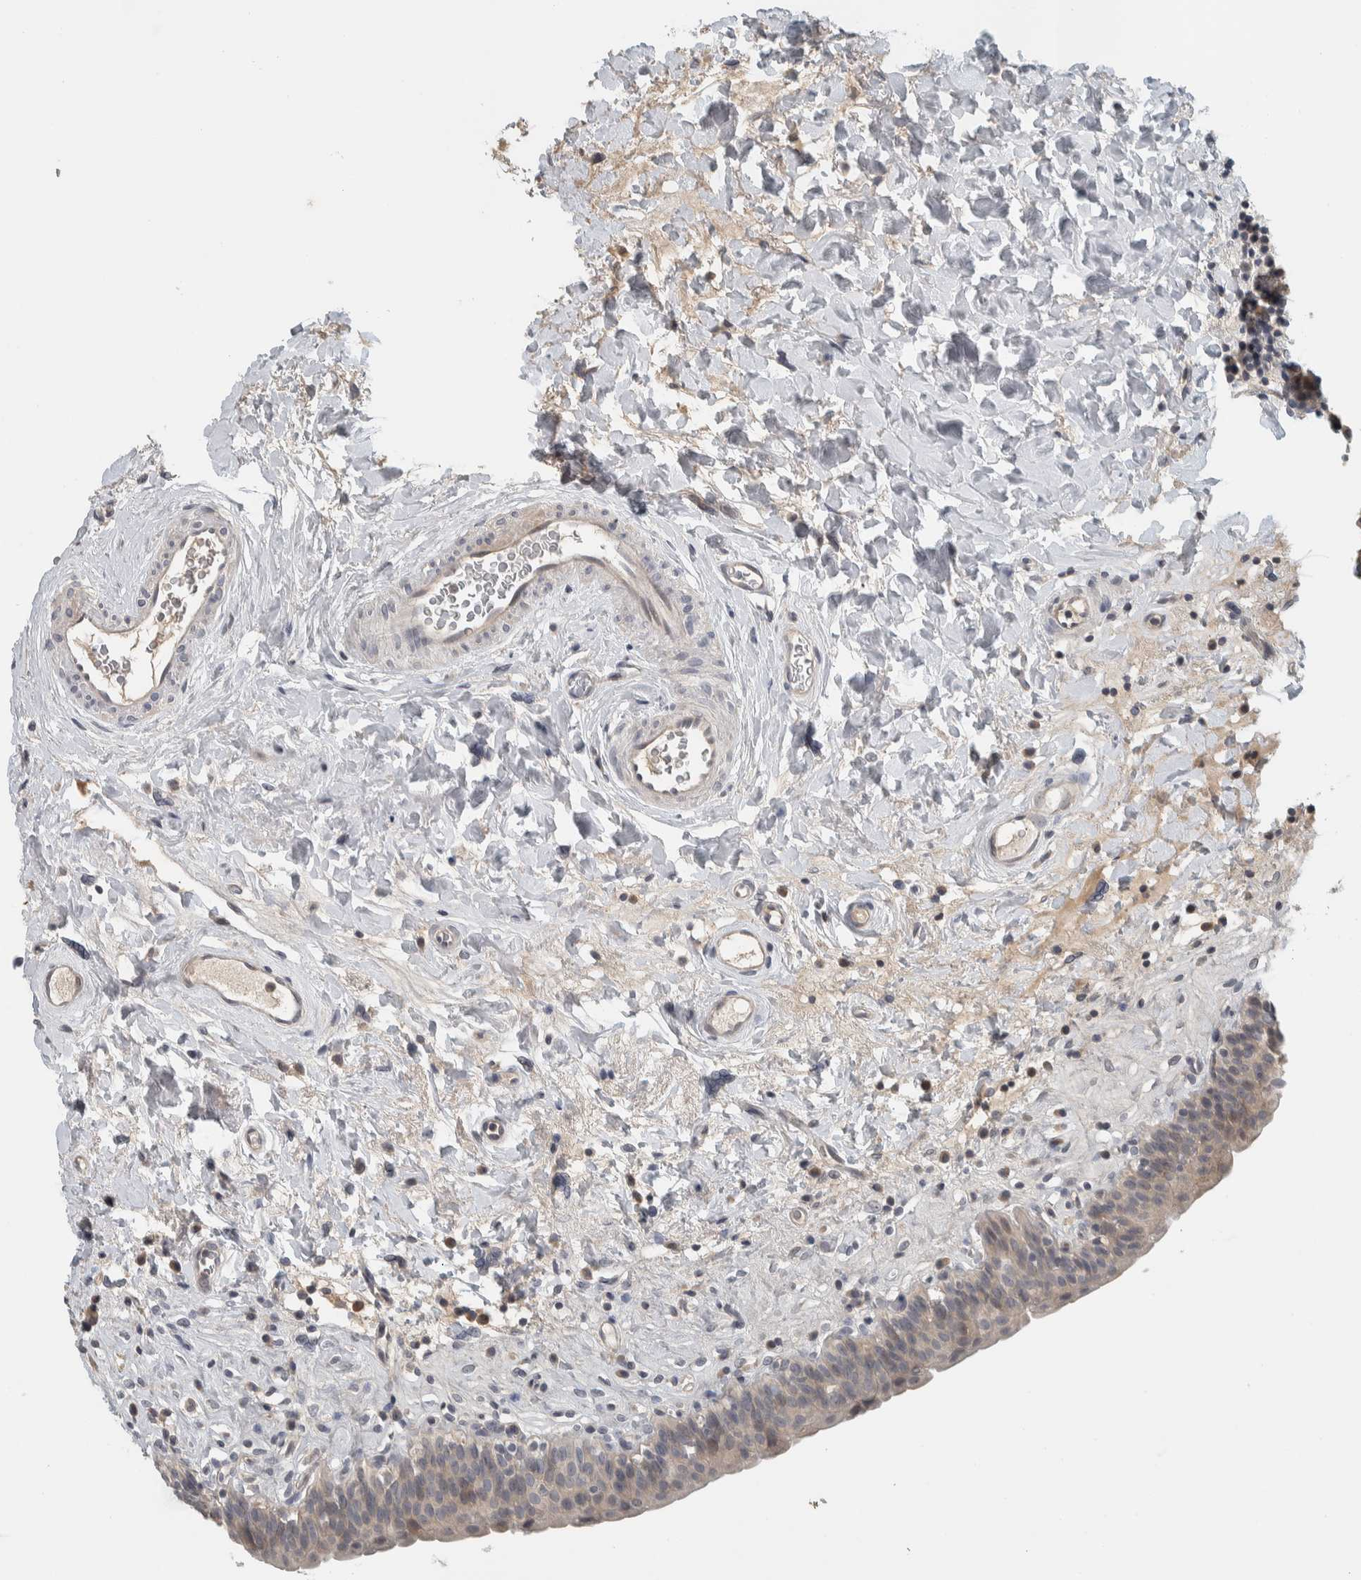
{"staining": {"intensity": "weak", "quantity": "<25%", "location": "cytoplasmic/membranous"}, "tissue": "urinary bladder", "cell_type": "Urothelial cells", "image_type": "normal", "snomed": [{"axis": "morphology", "description": "Normal tissue, NOS"}, {"axis": "topography", "description": "Urinary bladder"}], "caption": "Urothelial cells show no significant protein positivity in benign urinary bladder. The staining is performed using DAB (3,3'-diaminobenzidine) brown chromogen with nuclei counter-stained in using hematoxylin.", "gene": "AFP", "patient": {"sex": "male", "age": 83}}